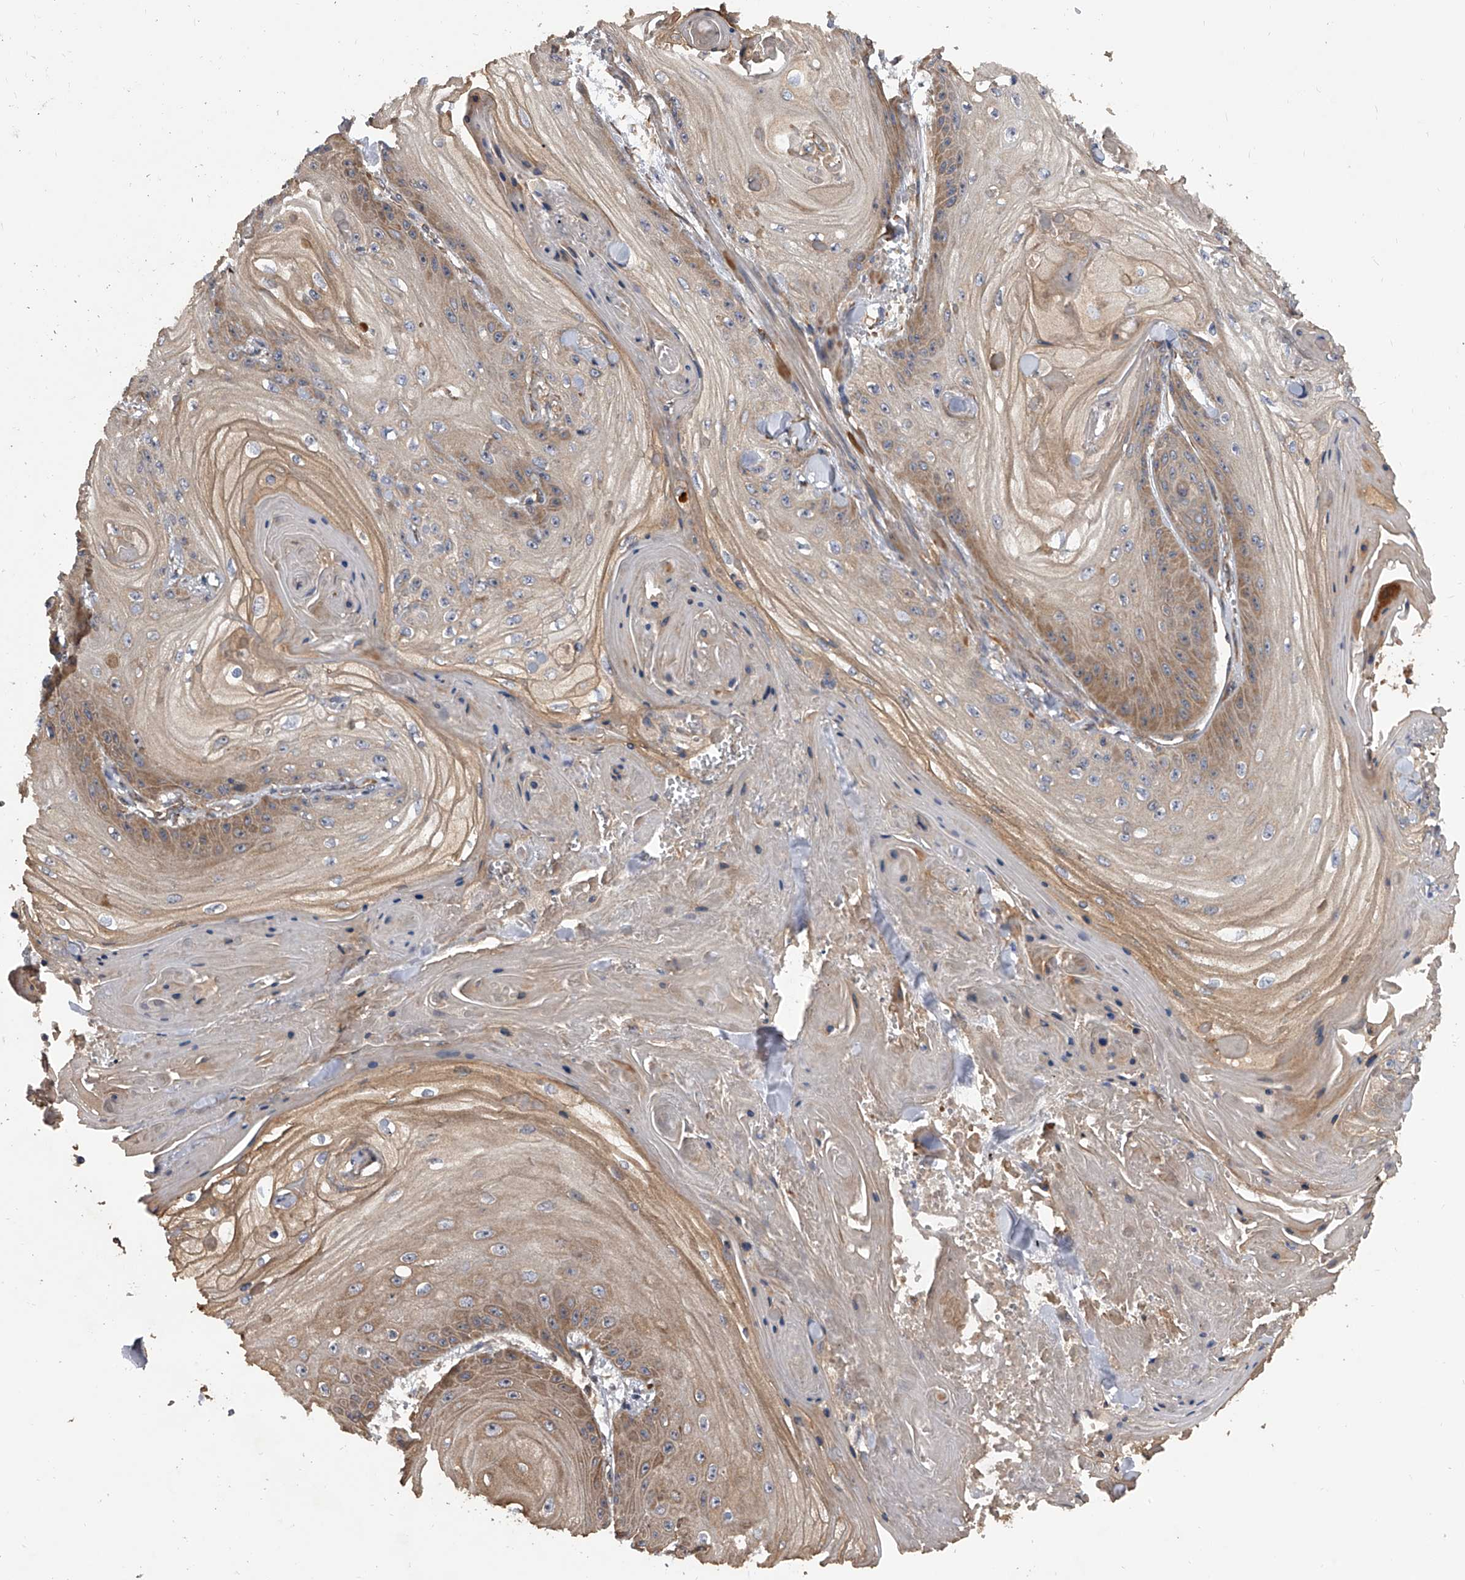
{"staining": {"intensity": "moderate", "quantity": "<25%", "location": "cytoplasmic/membranous"}, "tissue": "skin cancer", "cell_type": "Tumor cells", "image_type": "cancer", "snomed": [{"axis": "morphology", "description": "Squamous cell carcinoma, NOS"}, {"axis": "topography", "description": "Skin"}], "caption": "Skin squamous cell carcinoma stained with a brown dye exhibits moderate cytoplasmic/membranous positive staining in approximately <25% of tumor cells.", "gene": "EXOC4", "patient": {"sex": "male", "age": 74}}